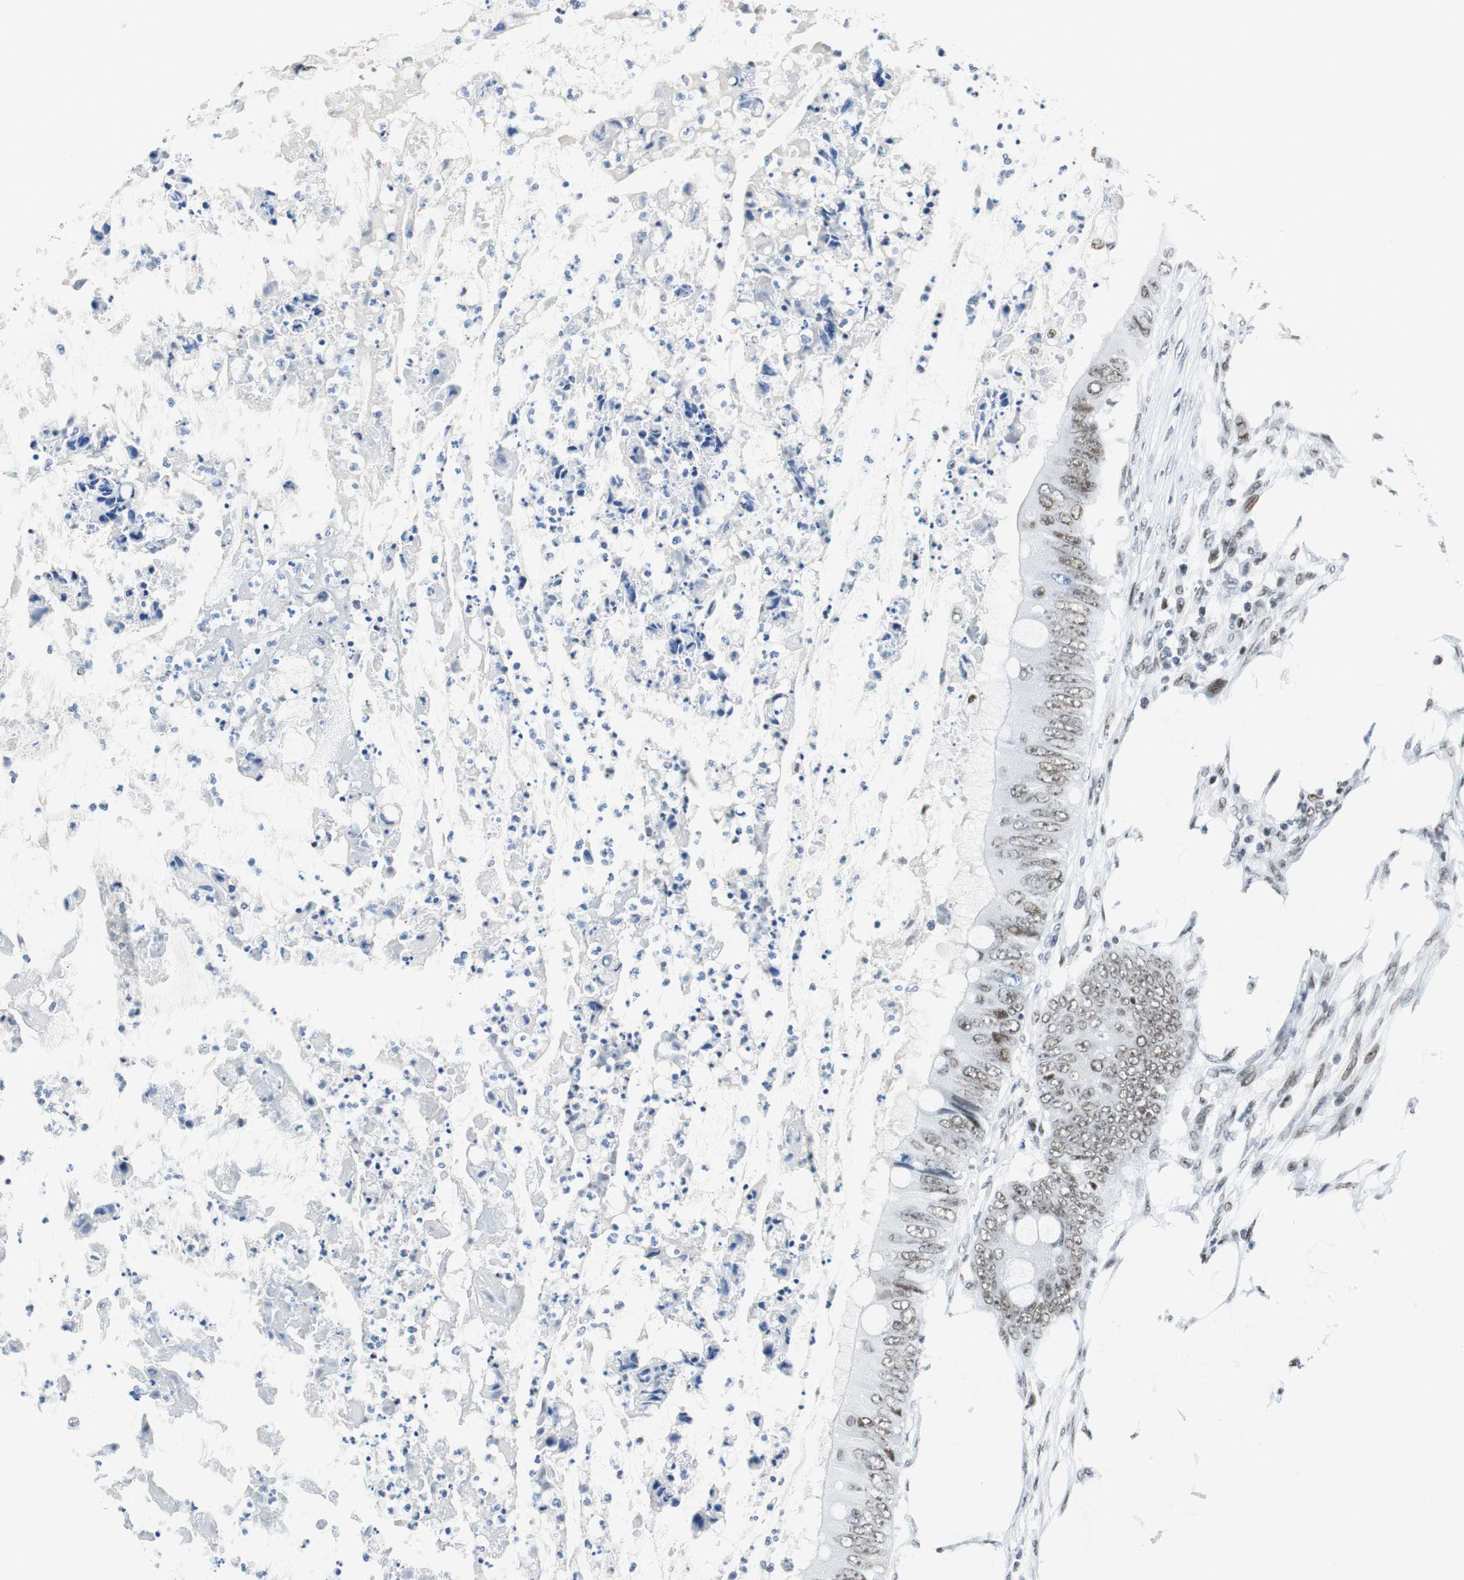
{"staining": {"intensity": "weak", "quantity": "<25%", "location": "nuclear"}, "tissue": "colorectal cancer", "cell_type": "Tumor cells", "image_type": "cancer", "snomed": [{"axis": "morphology", "description": "Normal tissue, NOS"}, {"axis": "morphology", "description": "Adenocarcinoma, NOS"}, {"axis": "topography", "description": "Rectum"}, {"axis": "topography", "description": "Peripheral nerve tissue"}], "caption": "IHC image of human colorectal cancer (adenocarcinoma) stained for a protein (brown), which demonstrates no expression in tumor cells.", "gene": "HDAC3", "patient": {"sex": "female", "age": 77}}